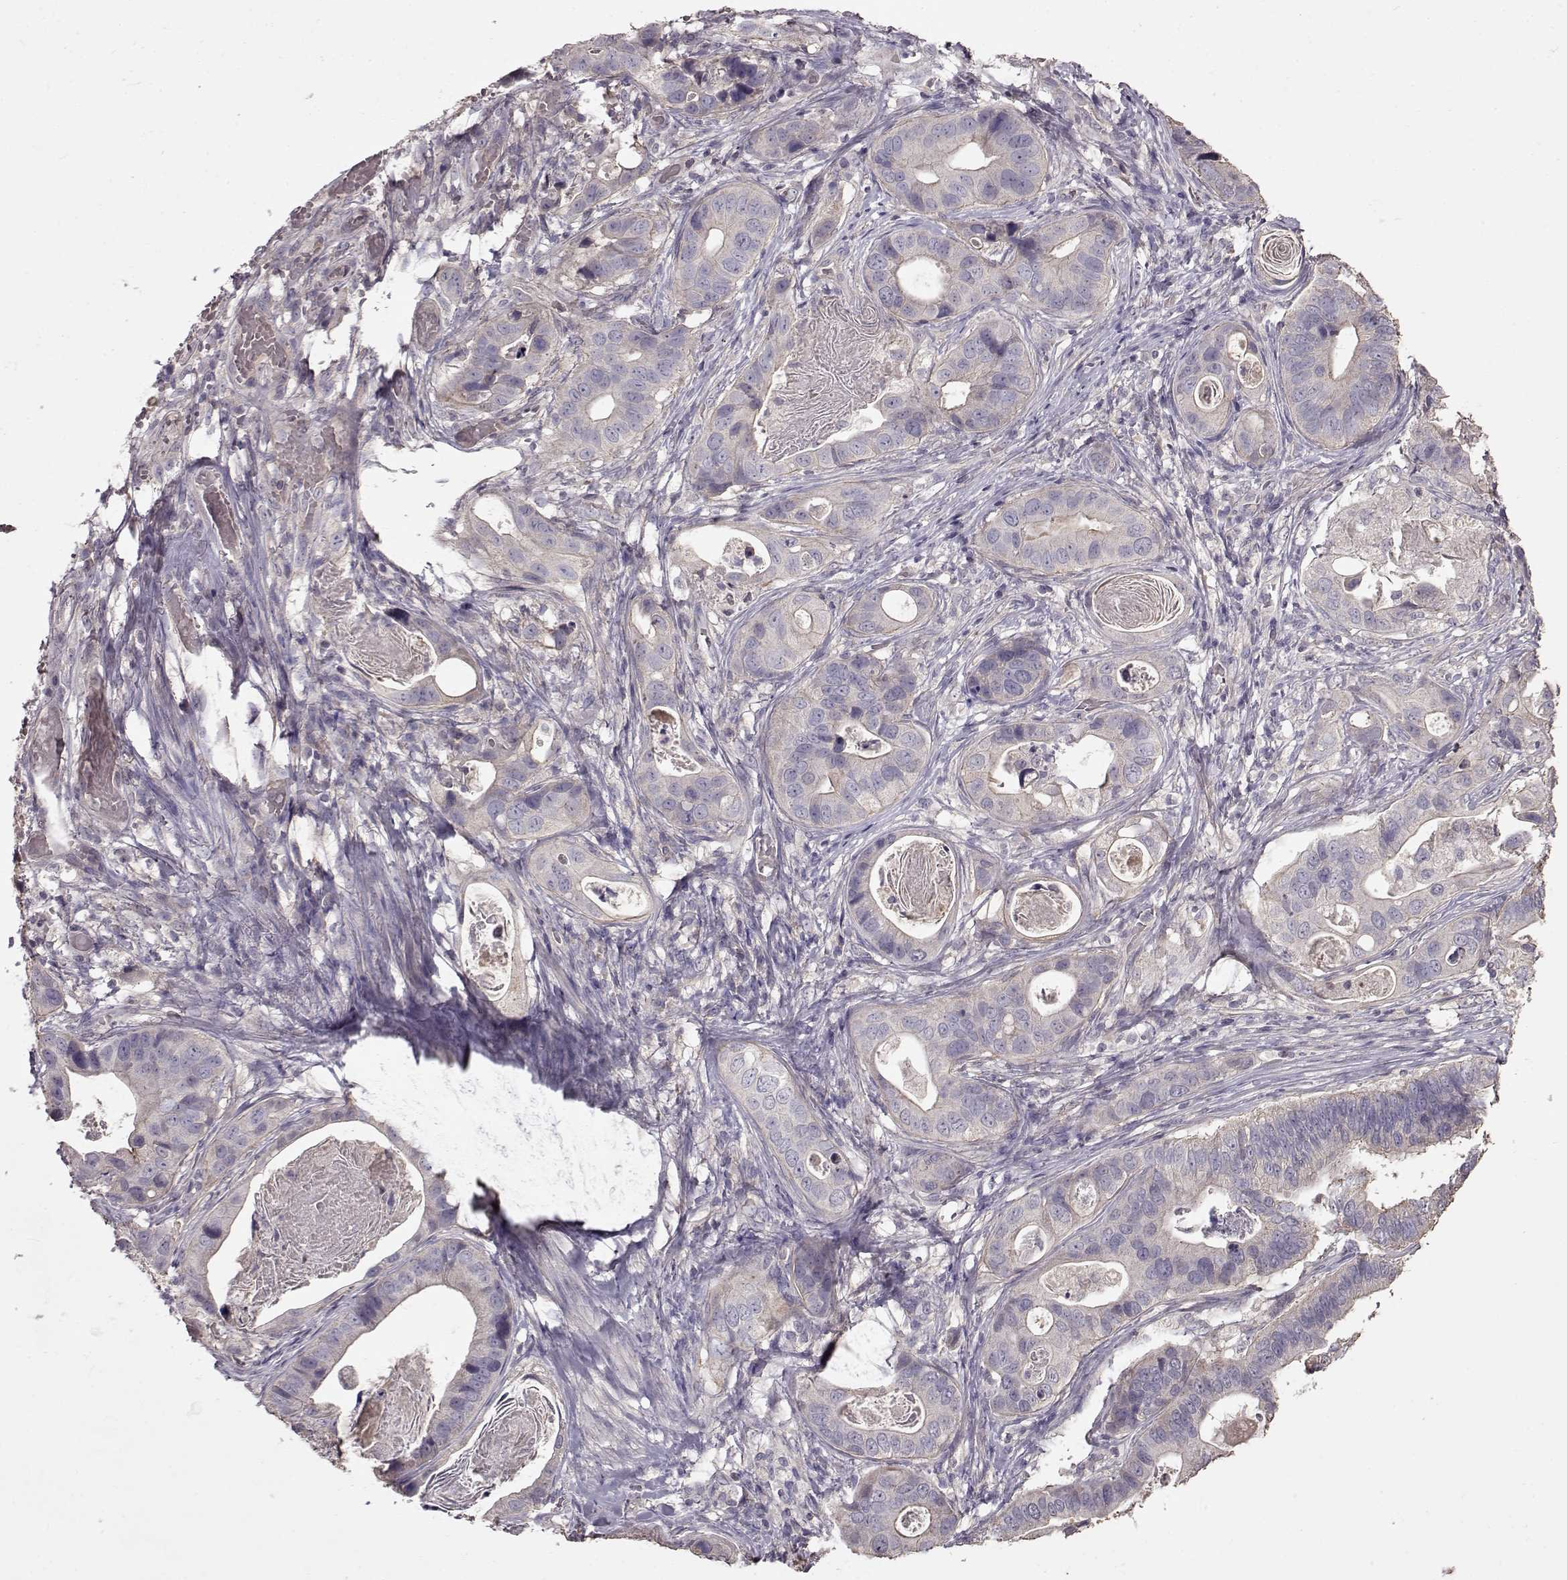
{"staining": {"intensity": "negative", "quantity": "none", "location": "none"}, "tissue": "stomach cancer", "cell_type": "Tumor cells", "image_type": "cancer", "snomed": [{"axis": "morphology", "description": "Adenocarcinoma, NOS"}, {"axis": "topography", "description": "Stomach"}], "caption": "Tumor cells are negative for brown protein staining in adenocarcinoma (stomach).", "gene": "PMCH", "patient": {"sex": "male", "age": 84}}